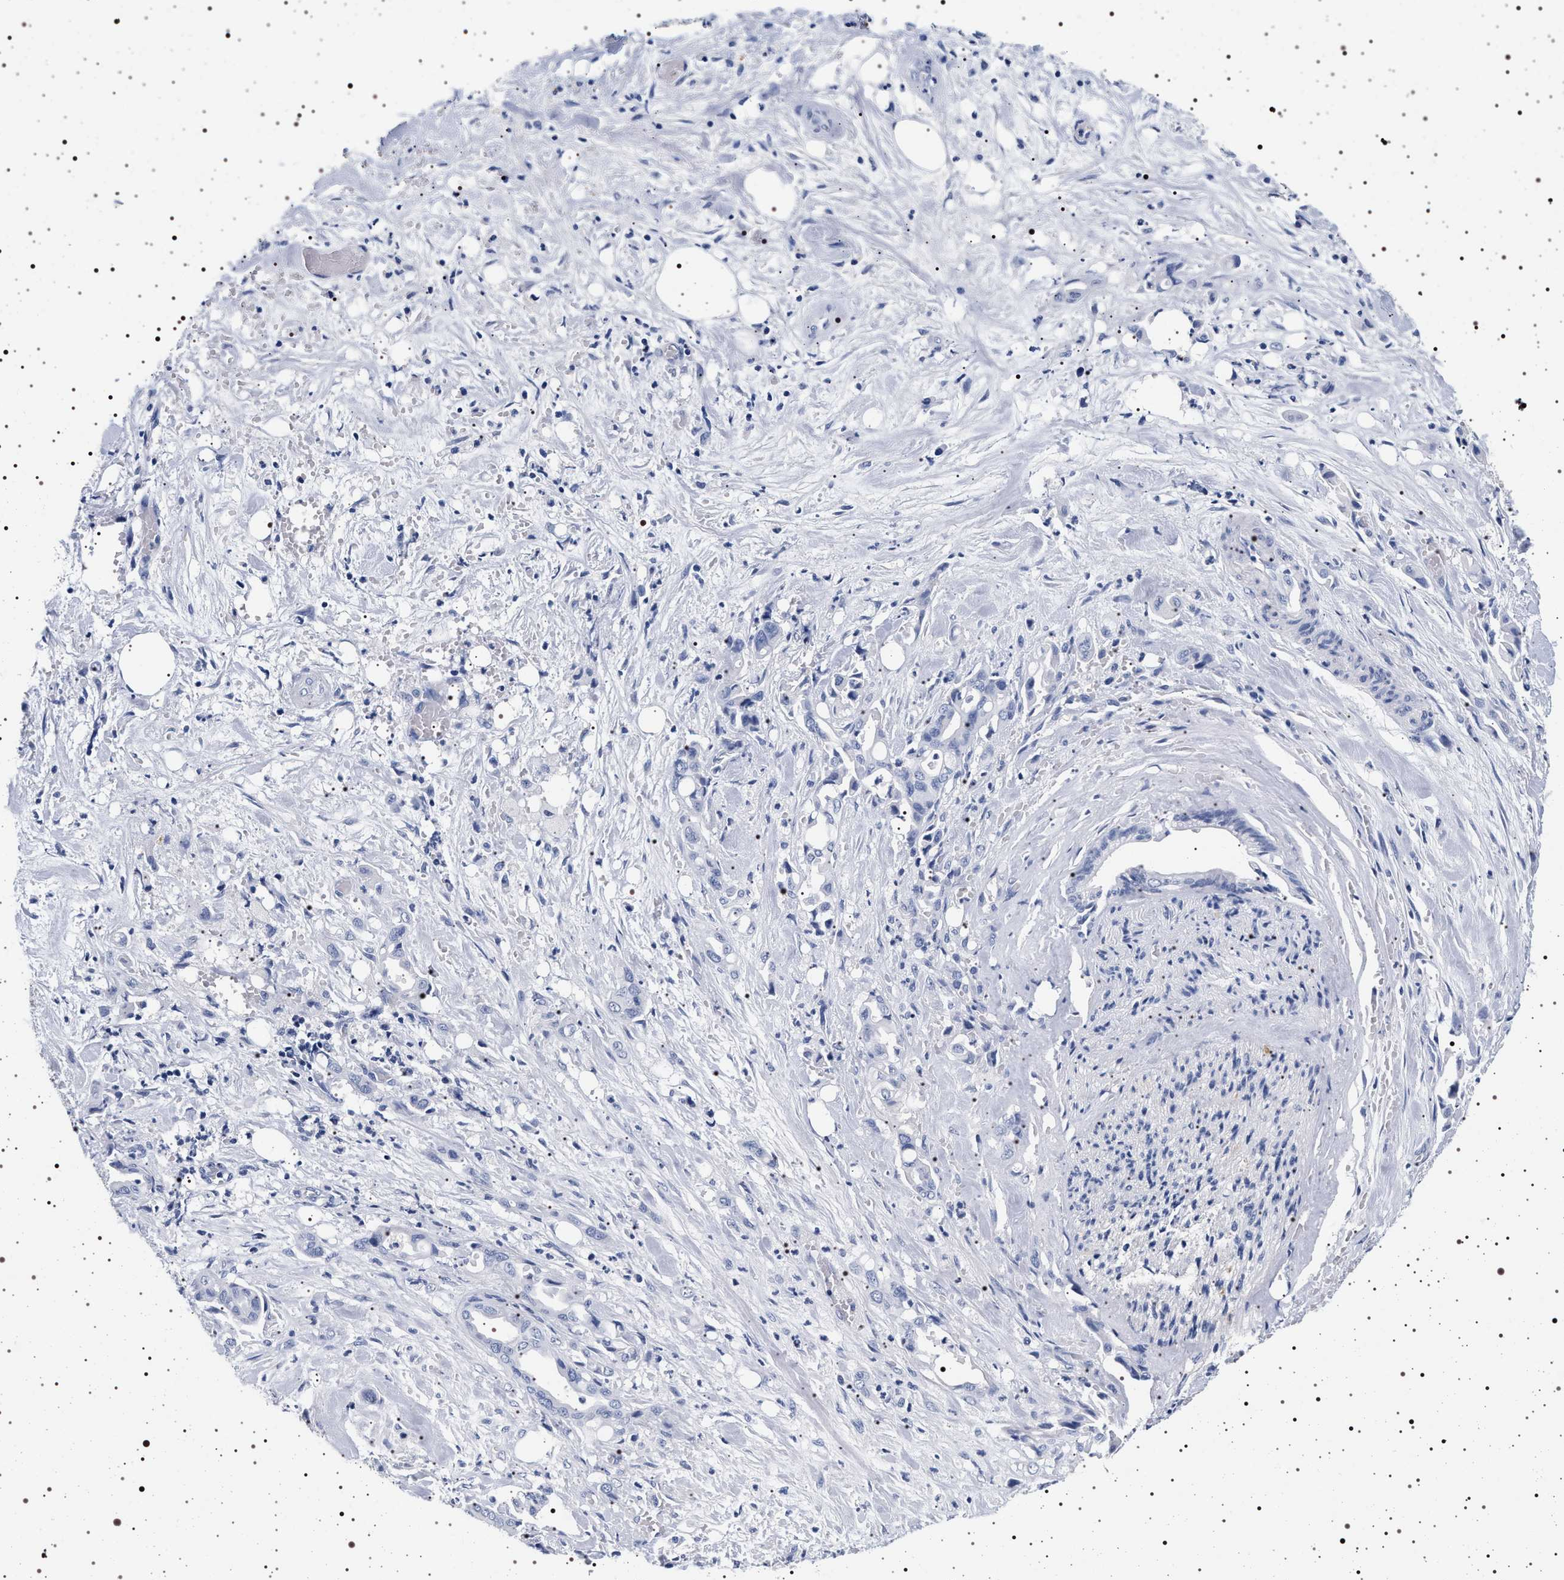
{"staining": {"intensity": "negative", "quantity": "none", "location": "none"}, "tissue": "liver cancer", "cell_type": "Tumor cells", "image_type": "cancer", "snomed": [{"axis": "morphology", "description": "Cholangiocarcinoma"}, {"axis": "topography", "description": "Liver"}], "caption": "Liver cholangiocarcinoma was stained to show a protein in brown. There is no significant expression in tumor cells.", "gene": "MAPK10", "patient": {"sex": "female", "age": 68}}